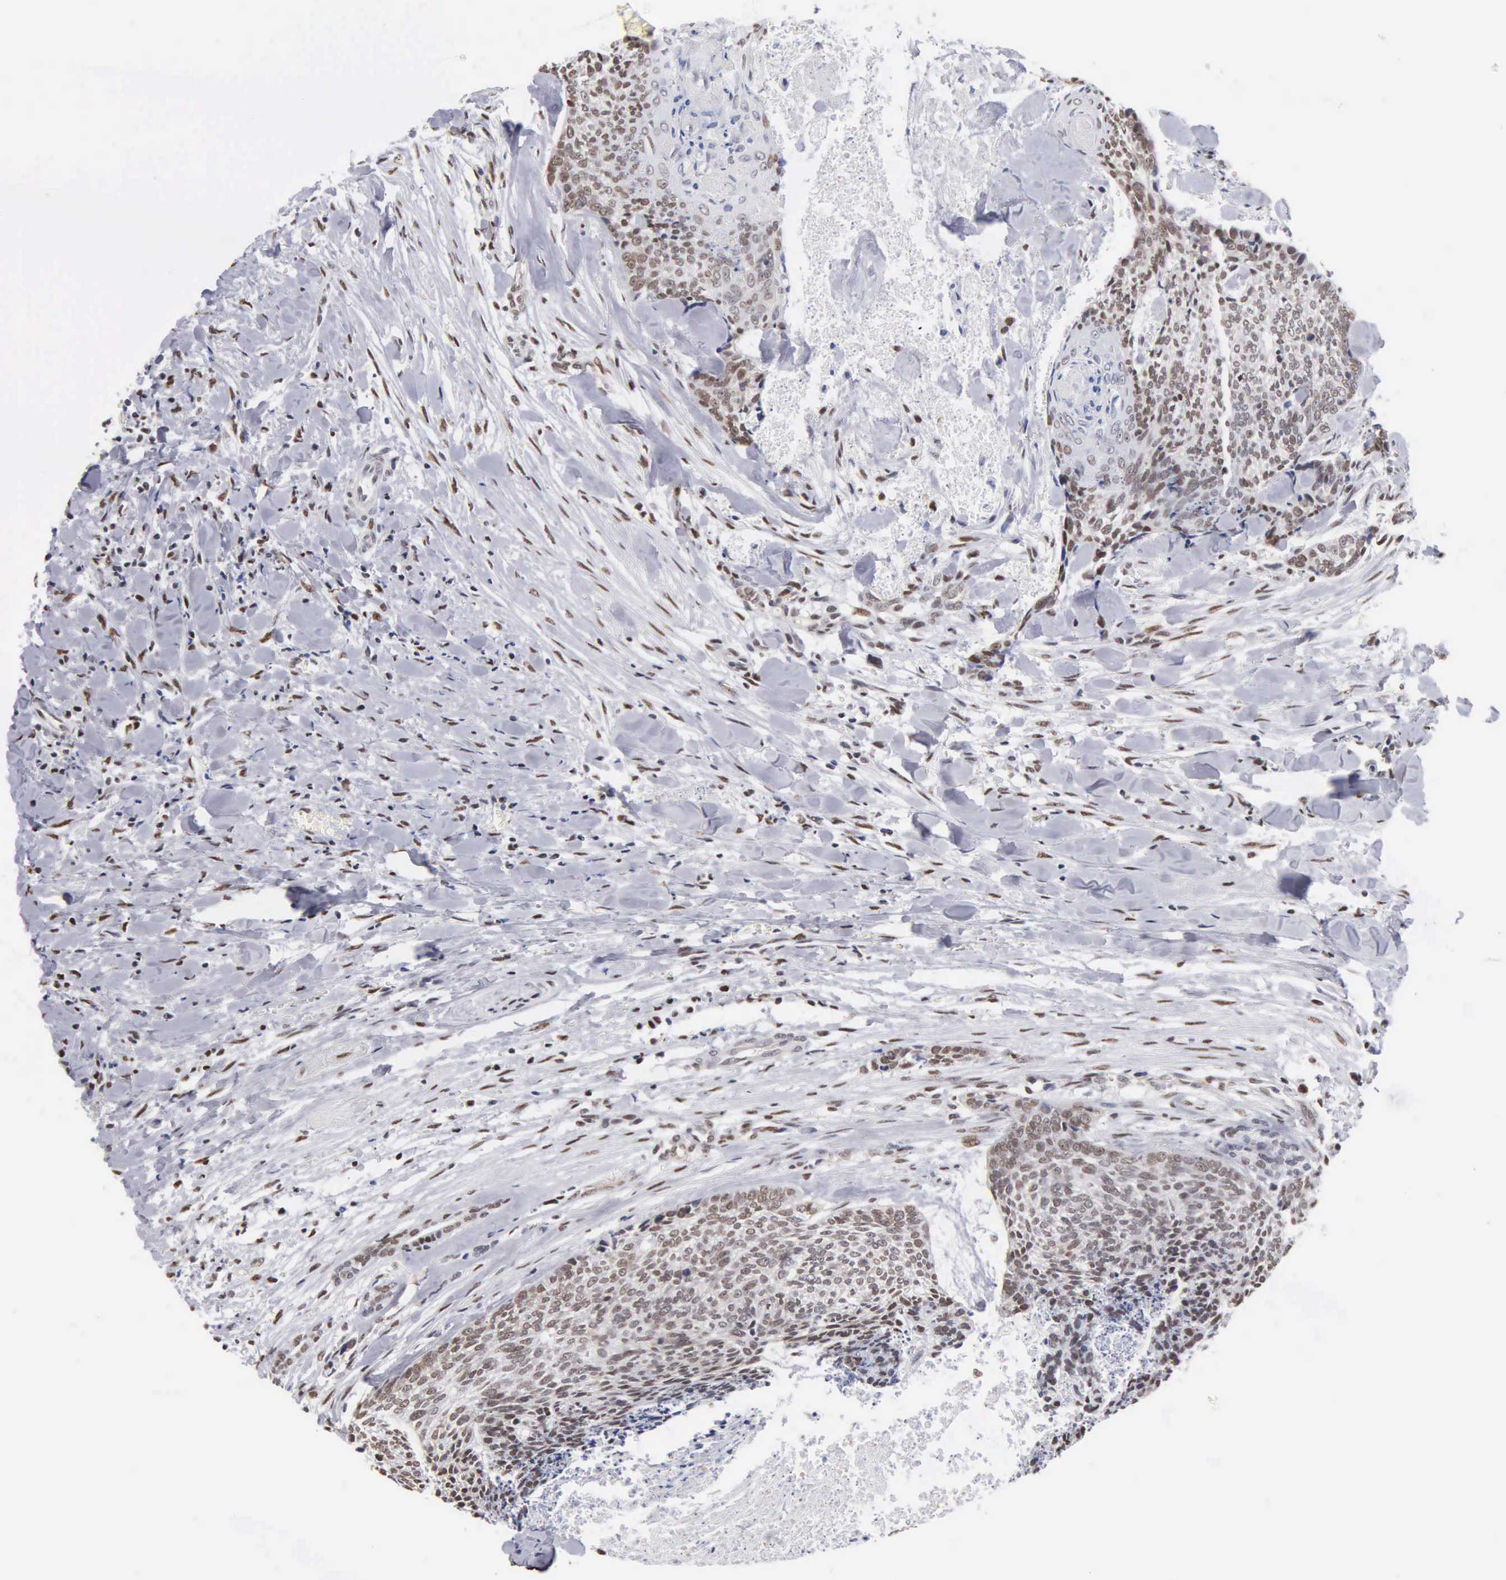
{"staining": {"intensity": "weak", "quantity": ">75%", "location": "nuclear"}, "tissue": "head and neck cancer", "cell_type": "Tumor cells", "image_type": "cancer", "snomed": [{"axis": "morphology", "description": "Squamous cell carcinoma, NOS"}, {"axis": "topography", "description": "Salivary gland"}, {"axis": "topography", "description": "Head-Neck"}], "caption": "Immunohistochemistry (IHC) photomicrograph of neoplastic tissue: head and neck squamous cell carcinoma stained using immunohistochemistry exhibits low levels of weak protein expression localized specifically in the nuclear of tumor cells, appearing as a nuclear brown color.", "gene": "CCNG1", "patient": {"sex": "male", "age": 70}}